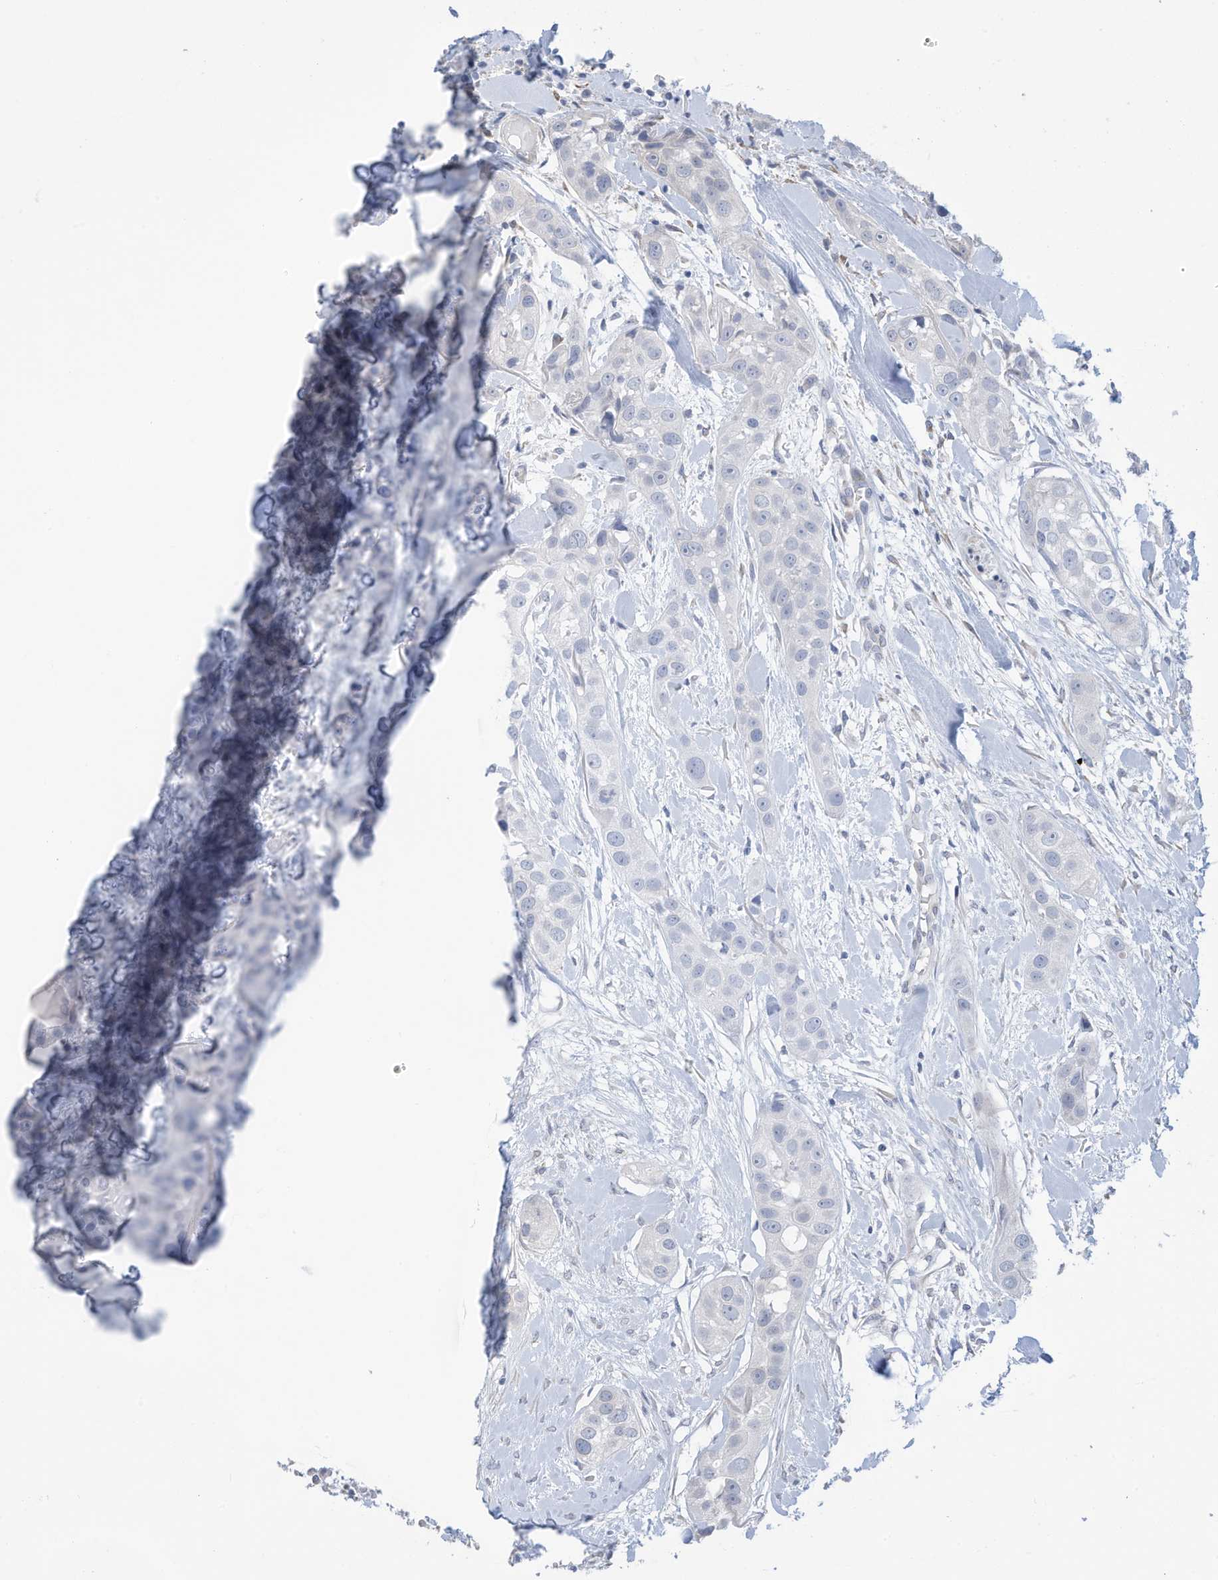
{"staining": {"intensity": "negative", "quantity": "none", "location": "none"}, "tissue": "head and neck cancer", "cell_type": "Tumor cells", "image_type": "cancer", "snomed": [{"axis": "morphology", "description": "Normal tissue, NOS"}, {"axis": "morphology", "description": "Squamous cell carcinoma, NOS"}, {"axis": "topography", "description": "Skeletal muscle"}, {"axis": "topography", "description": "Head-Neck"}], "caption": "Tumor cells are negative for brown protein staining in squamous cell carcinoma (head and neck).", "gene": "ZNF292", "patient": {"sex": "male", "age": 51}}